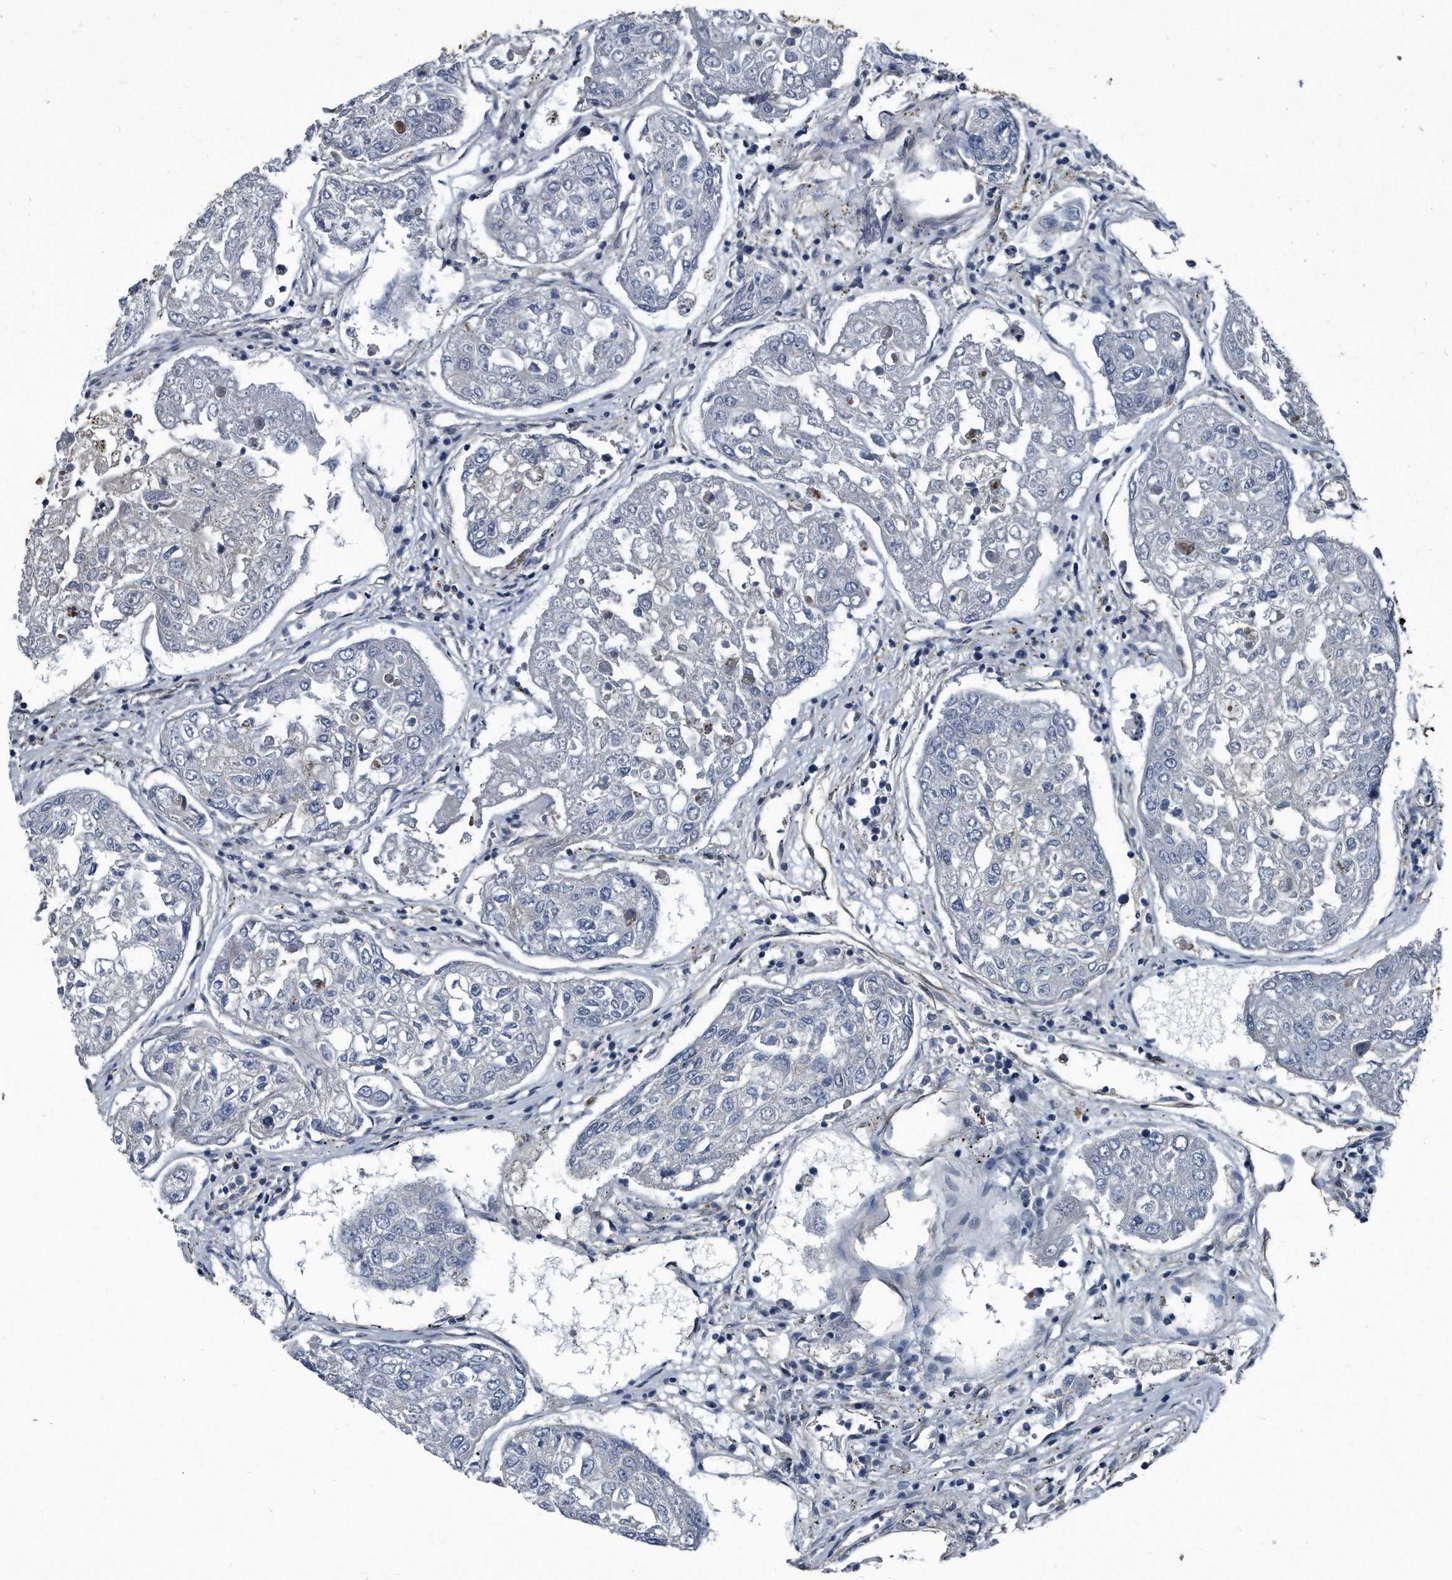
{"staining": {"intensity": "negative", "quantity": "none", "location": "none"}, "tissue": "urothelial cancer", "cell_type": "Tumor cells", "image_type": "cancer", "snomed": [{"axis": "morphology", "description": "Urothelial carcinoma, High grade"}, {"axis": "topography", "description": "Lymph node"}, {"axis": "topography", "description": "Urinary bladder"}], "caption": "Immunohistochemical staining of urothelial cancer demonstrates no significant staining in tumor cells.", "gene": "PLEC", "patient": {"sex": "male", "age": 51}}